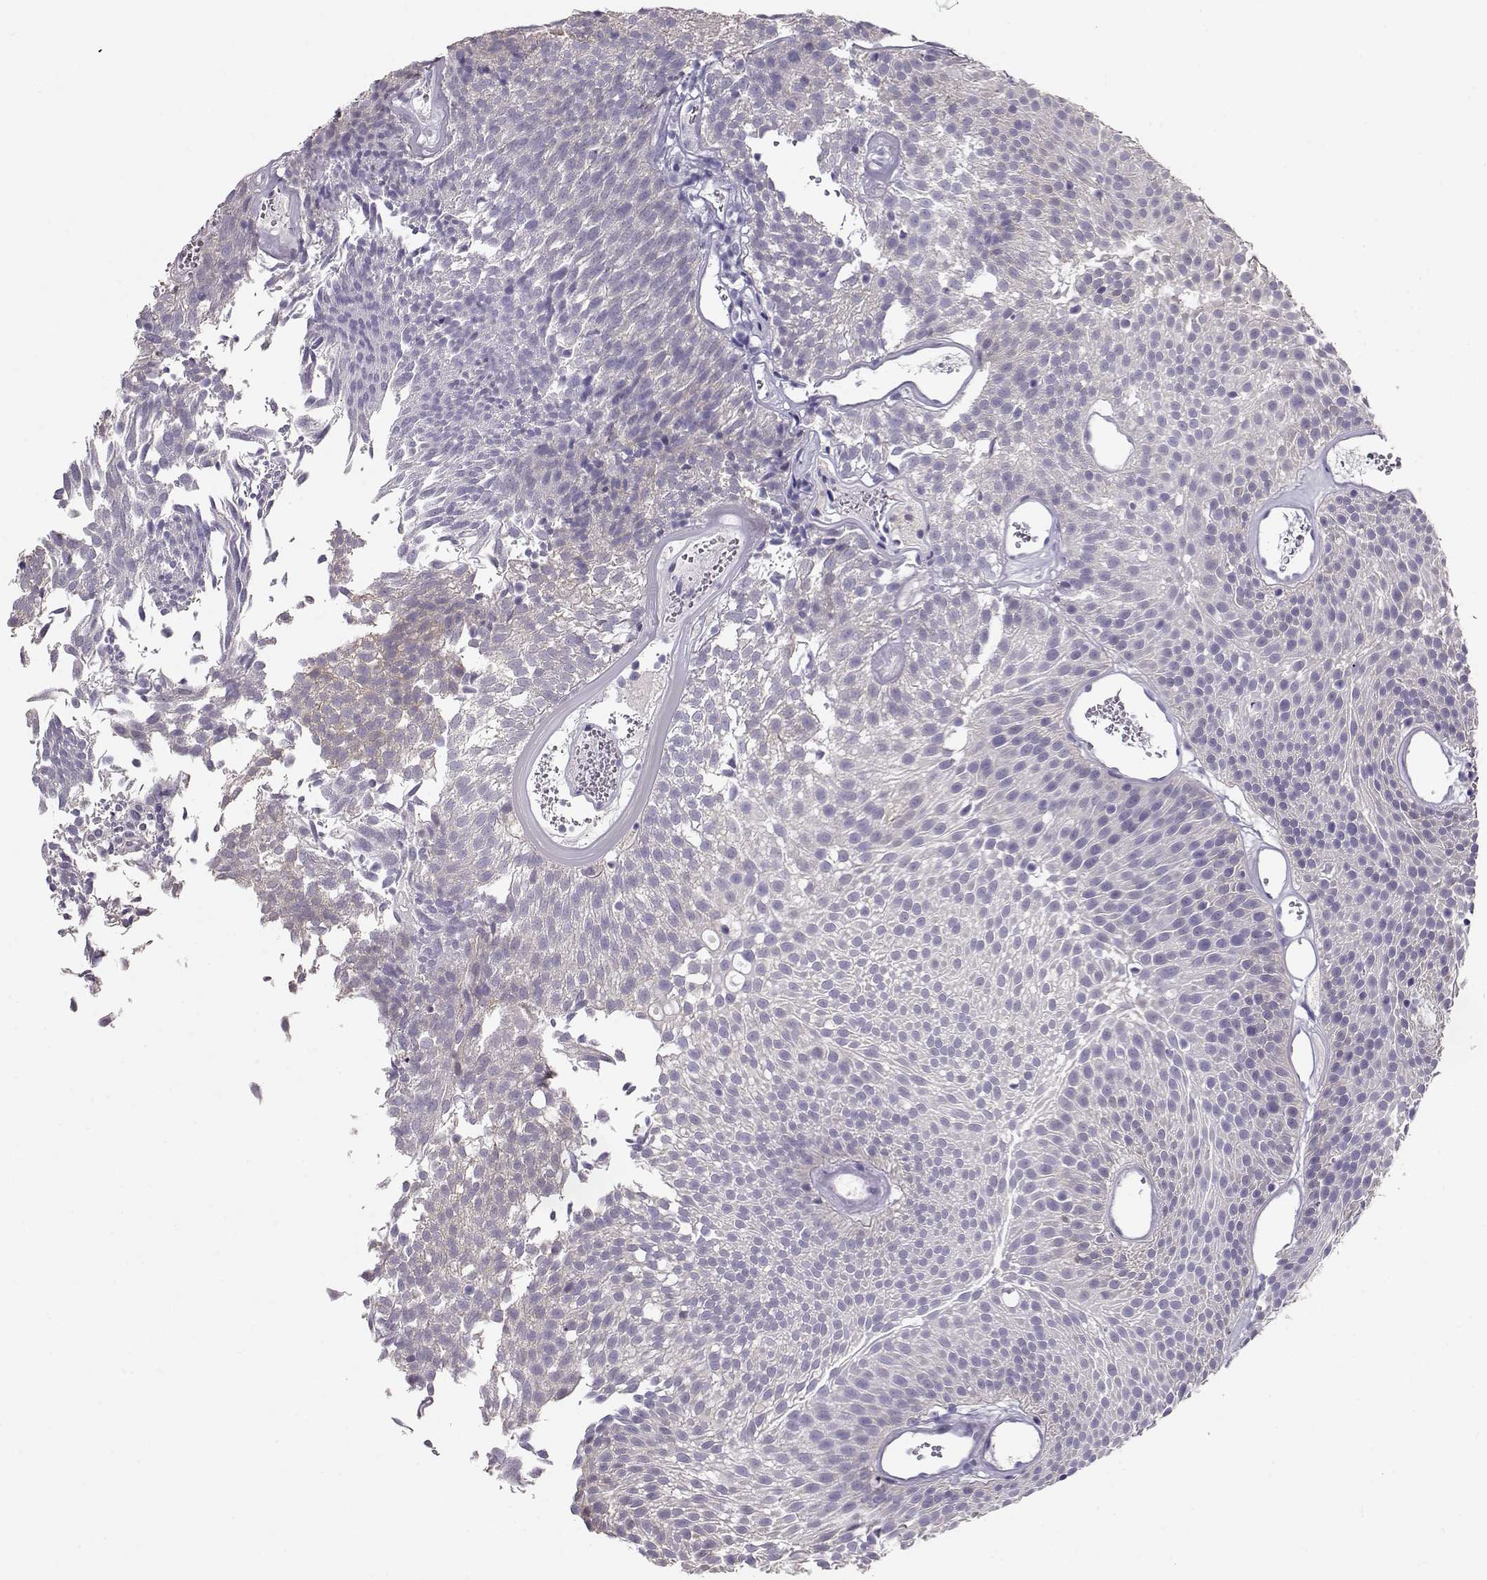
{"staining": {"intensity": "negative", "quantity": "none", "location": "none"}, "tissue": "urothelial cancer", "cell_type": "Tumor cells", "image_type": "cancer", "snomed": [{"axis": "morphology", "description": "Urothelial carcinoma, Low grade"}, {"axis": "topography", "description": "Urinary bladder"}], "caption": "Tumor cells show no significant positivity in urothelial cancer.", "gene": "NDRG4", "patient": {"sex": "male", "age": 52}}